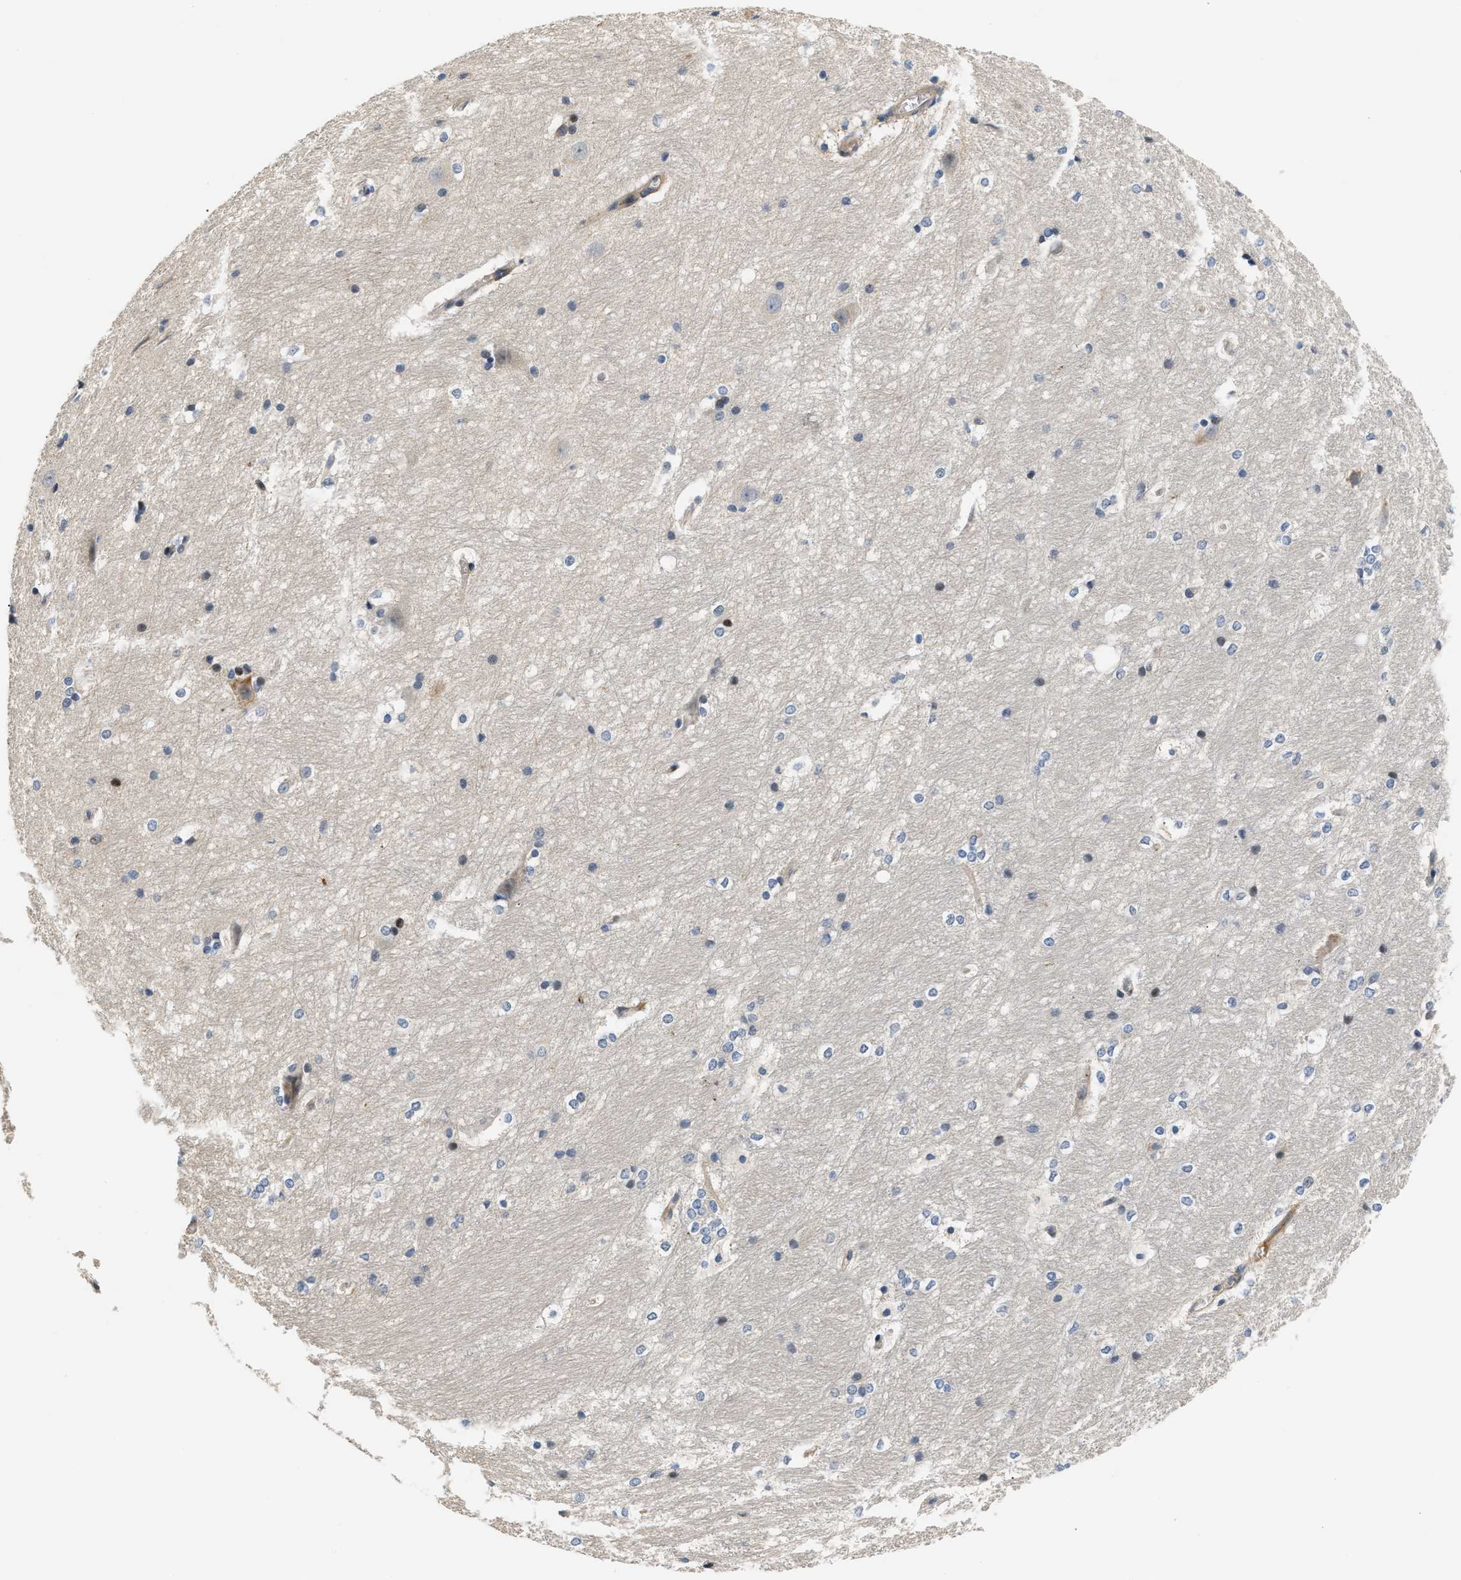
{"staining": {"intensity": "negative", "quantity": "none", "location": "none"}, "tissue": "hippocampus", "cell_type": "Glial cells", "image_type": "normal", "snomed": [{"axis": "morphology", "description": "Normal tissue, NOS"}, {"axis": "topography", "description": "Hippocampus"}], "caption": "Immunohistochemistry (IHC) histopathology image of normal hippocampus stained for a protein (brown), which demonstrates no staining in glial cells.", "gene": "TNIP2", "patient": {"sex": "female", "age": 19}}